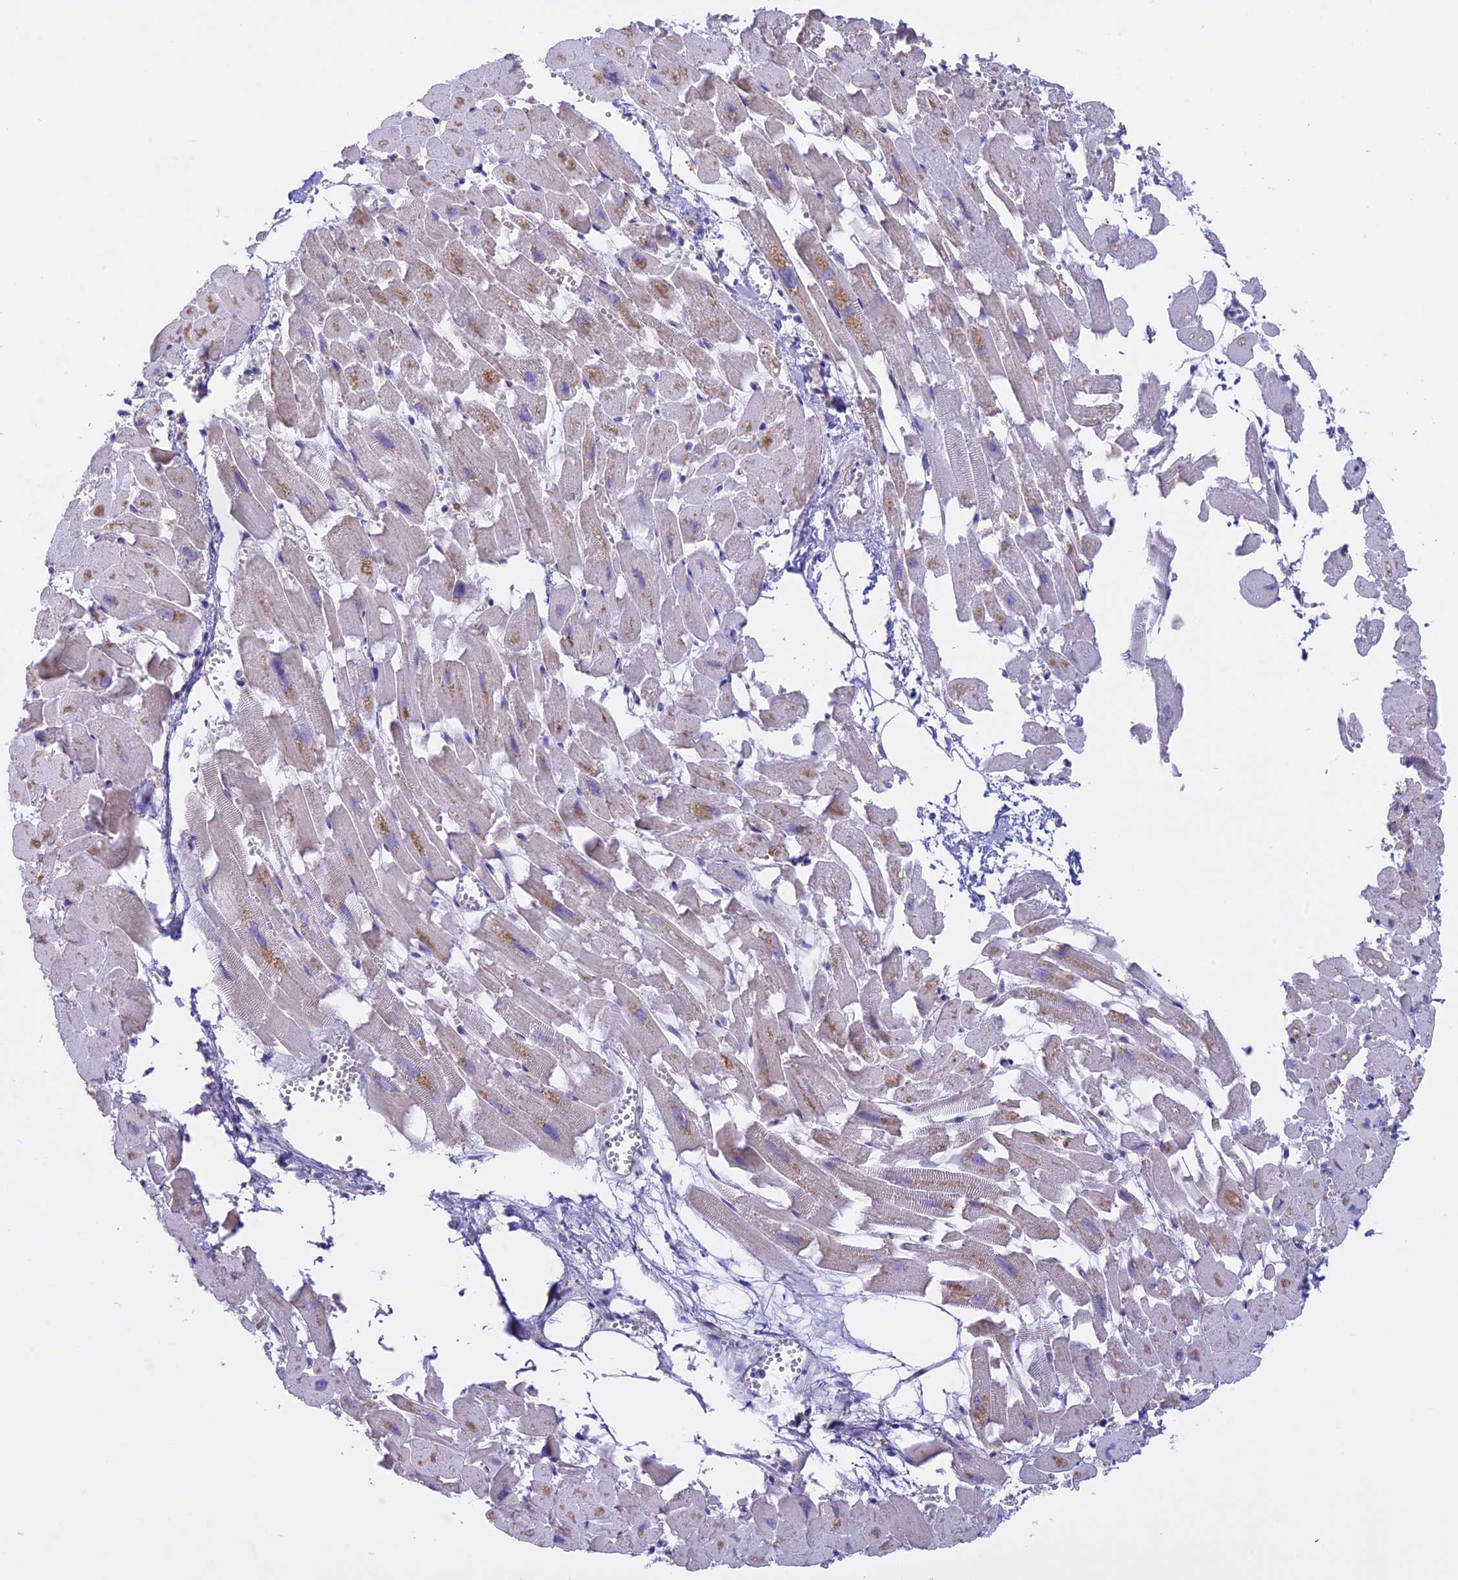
{"staining": {"intensity": "weak", "quantity": "25%-75%", "location": "cytoplasmic/membranous"}, "tissue": "heart muscle", "cell_type": "Cardiomyocytes", "image_type": "normal", "snomed": [{"axis": "morphology", "description": "Normal tissue, NOS"}, {"axis": "topography", "description": "Heart"}], "caption": "This is an image of immunohistochemistry staining of unremarkable heart muscle, which shows weak staining in the cytoplasmic/membranous of cardiomyocytes.", "gene": "LHFPL2", "patient": {"sex": "female", "age": 64}}